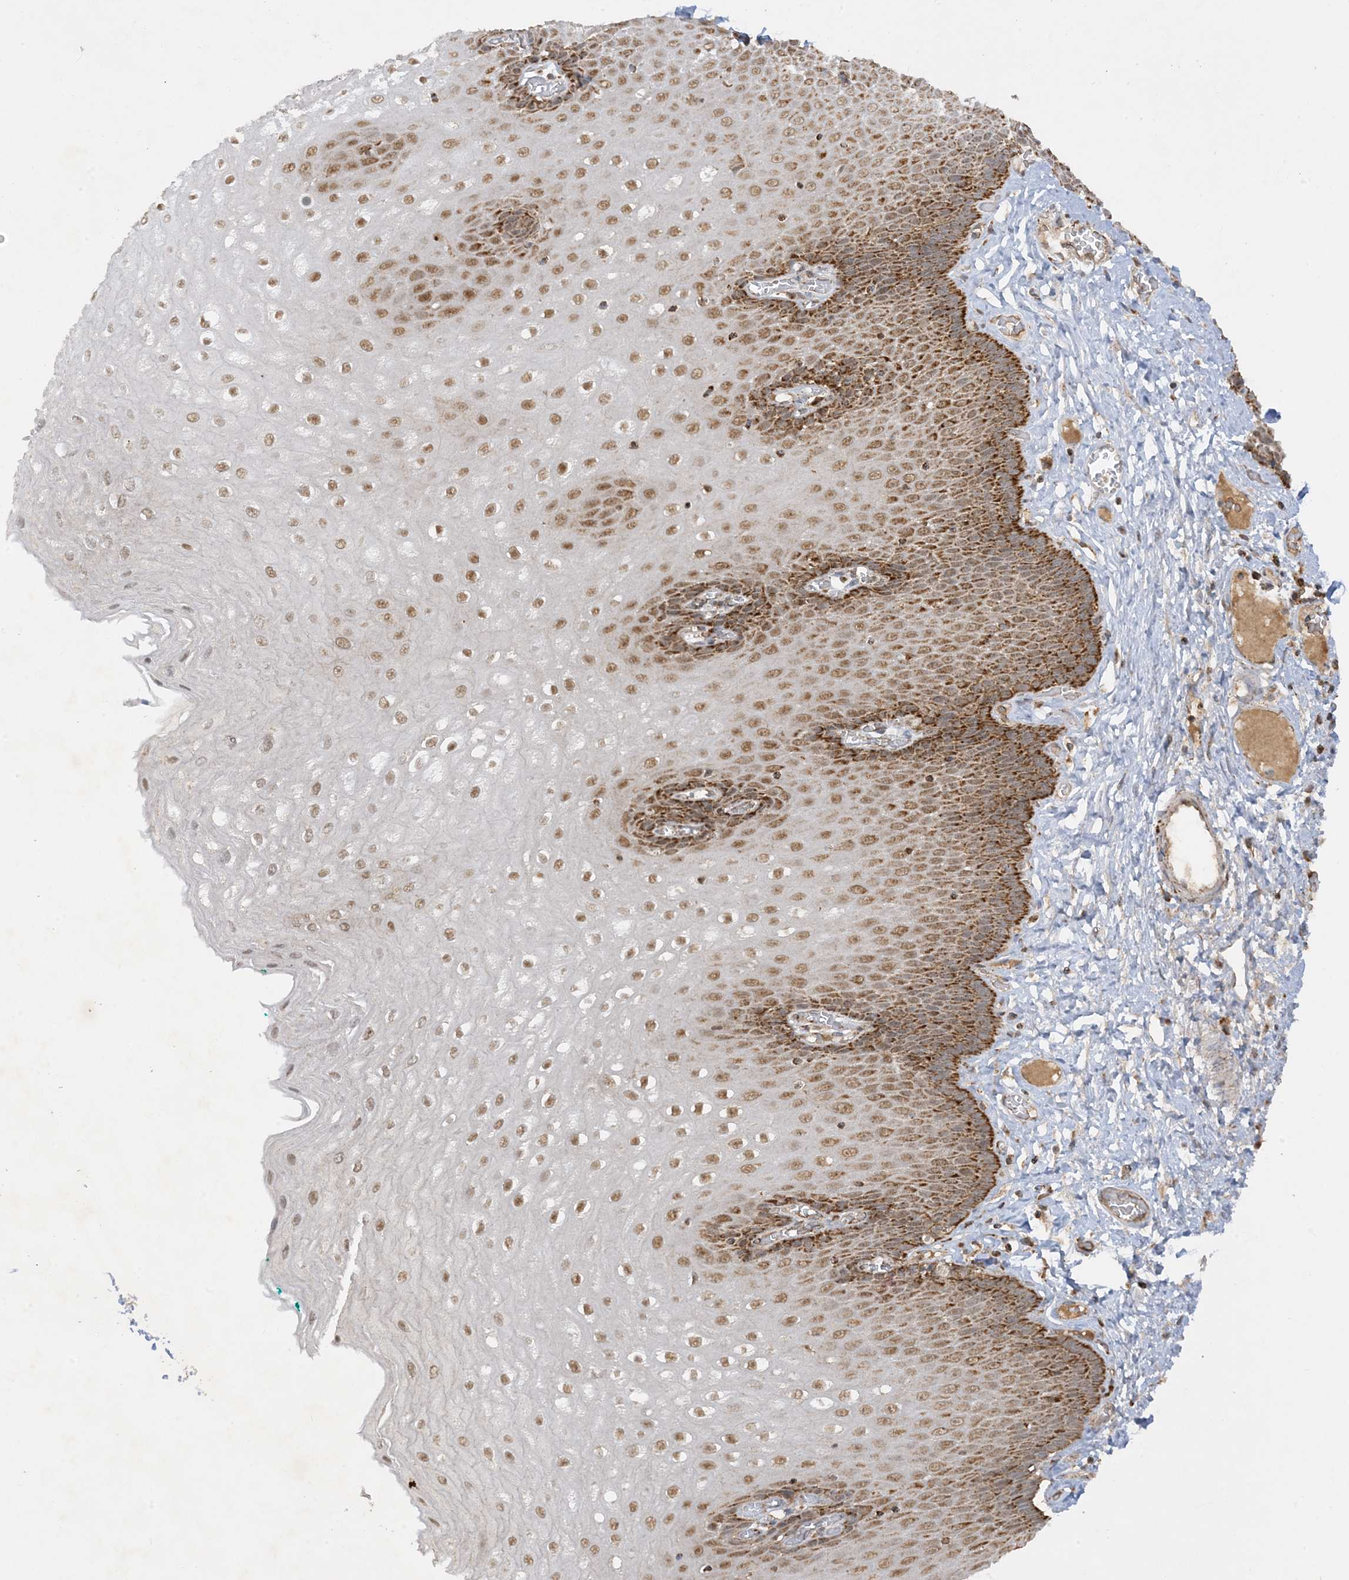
{"staining": {"intensity": "strong", "quantity": ">75%", "location": "cytoplasmic/membranous,nuclear"}, "tissue": "esophagus", "cell_type": "Squamous epithelial cells", "image_type": "normal", "snomed": [{"axis": "morphology", "description": "Normal tissue, NOS"}, {"axis": "topography", "description": "Esophagus"}], "caption": "Approximately >75% of squamous epithelial cells in benign human esophagus demonstrate strong cytoplasmic/membranous,nuclear protein expression as visualized by brown immunohistochemical staining.", "gene": "NDUFAF3", "patient": {"sex": "male", "age": 60}}